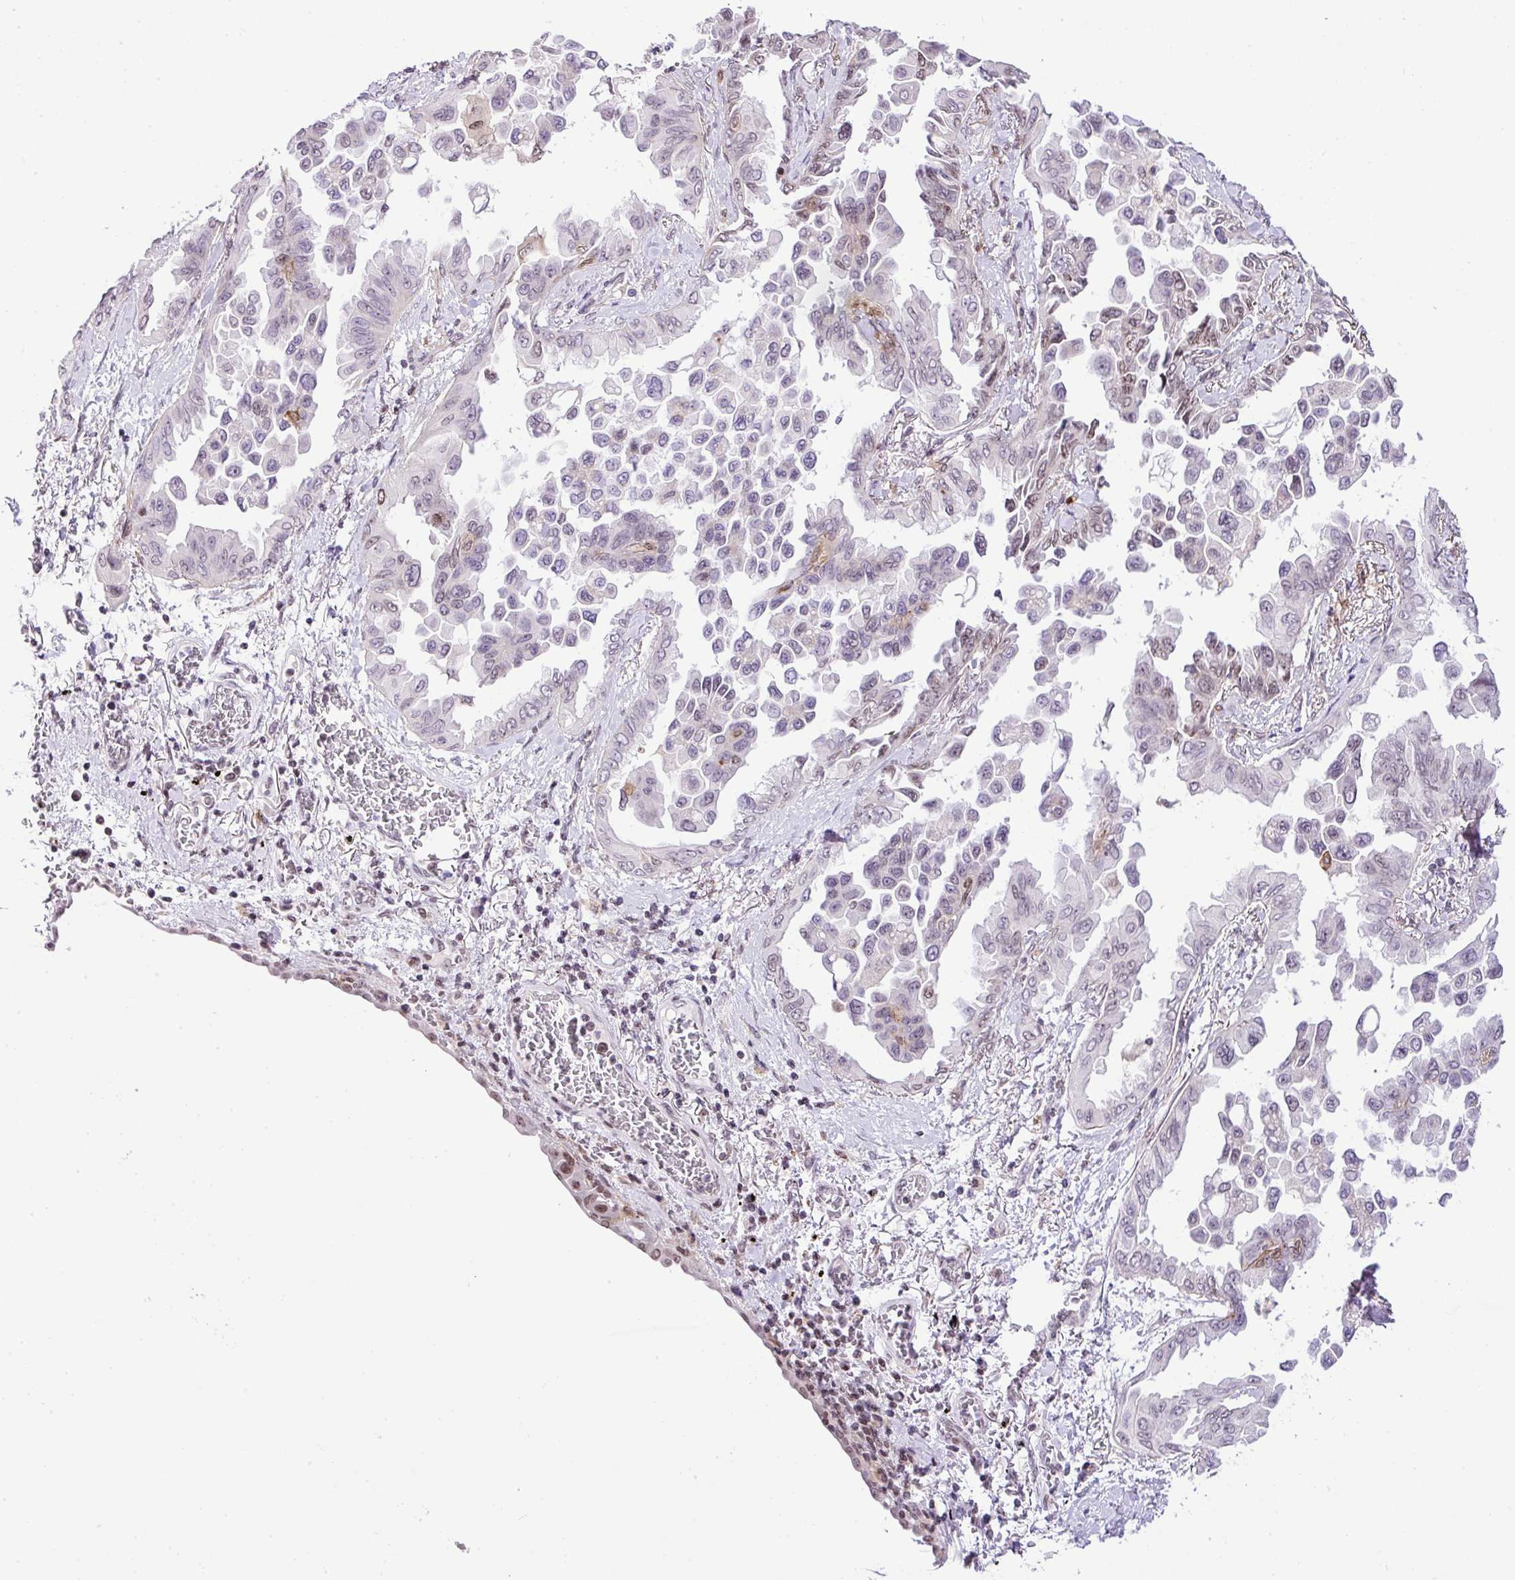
{"staining": {"intensity": "weak", "quantity": "25%-75%", "location": "nuclear"}, "tissue": "lung cancer", "cell_type": "Tumor cells", "image_type": "cancer", "snomed": [{"axis": "morphology", "description": "Adenocarcinoma, NOS"}, {"axis": "topography", "description": "Lung"}], "caption": "A brown stain highlights weak nuclear positivity of a protein in lung cancer (adenocarcinoma) tumor cells. The protein of interest is shown in brown color, while the nuclei are stained blue.", "gene": "CCDC137", "patient": {"sex": "female", "age": 67}}